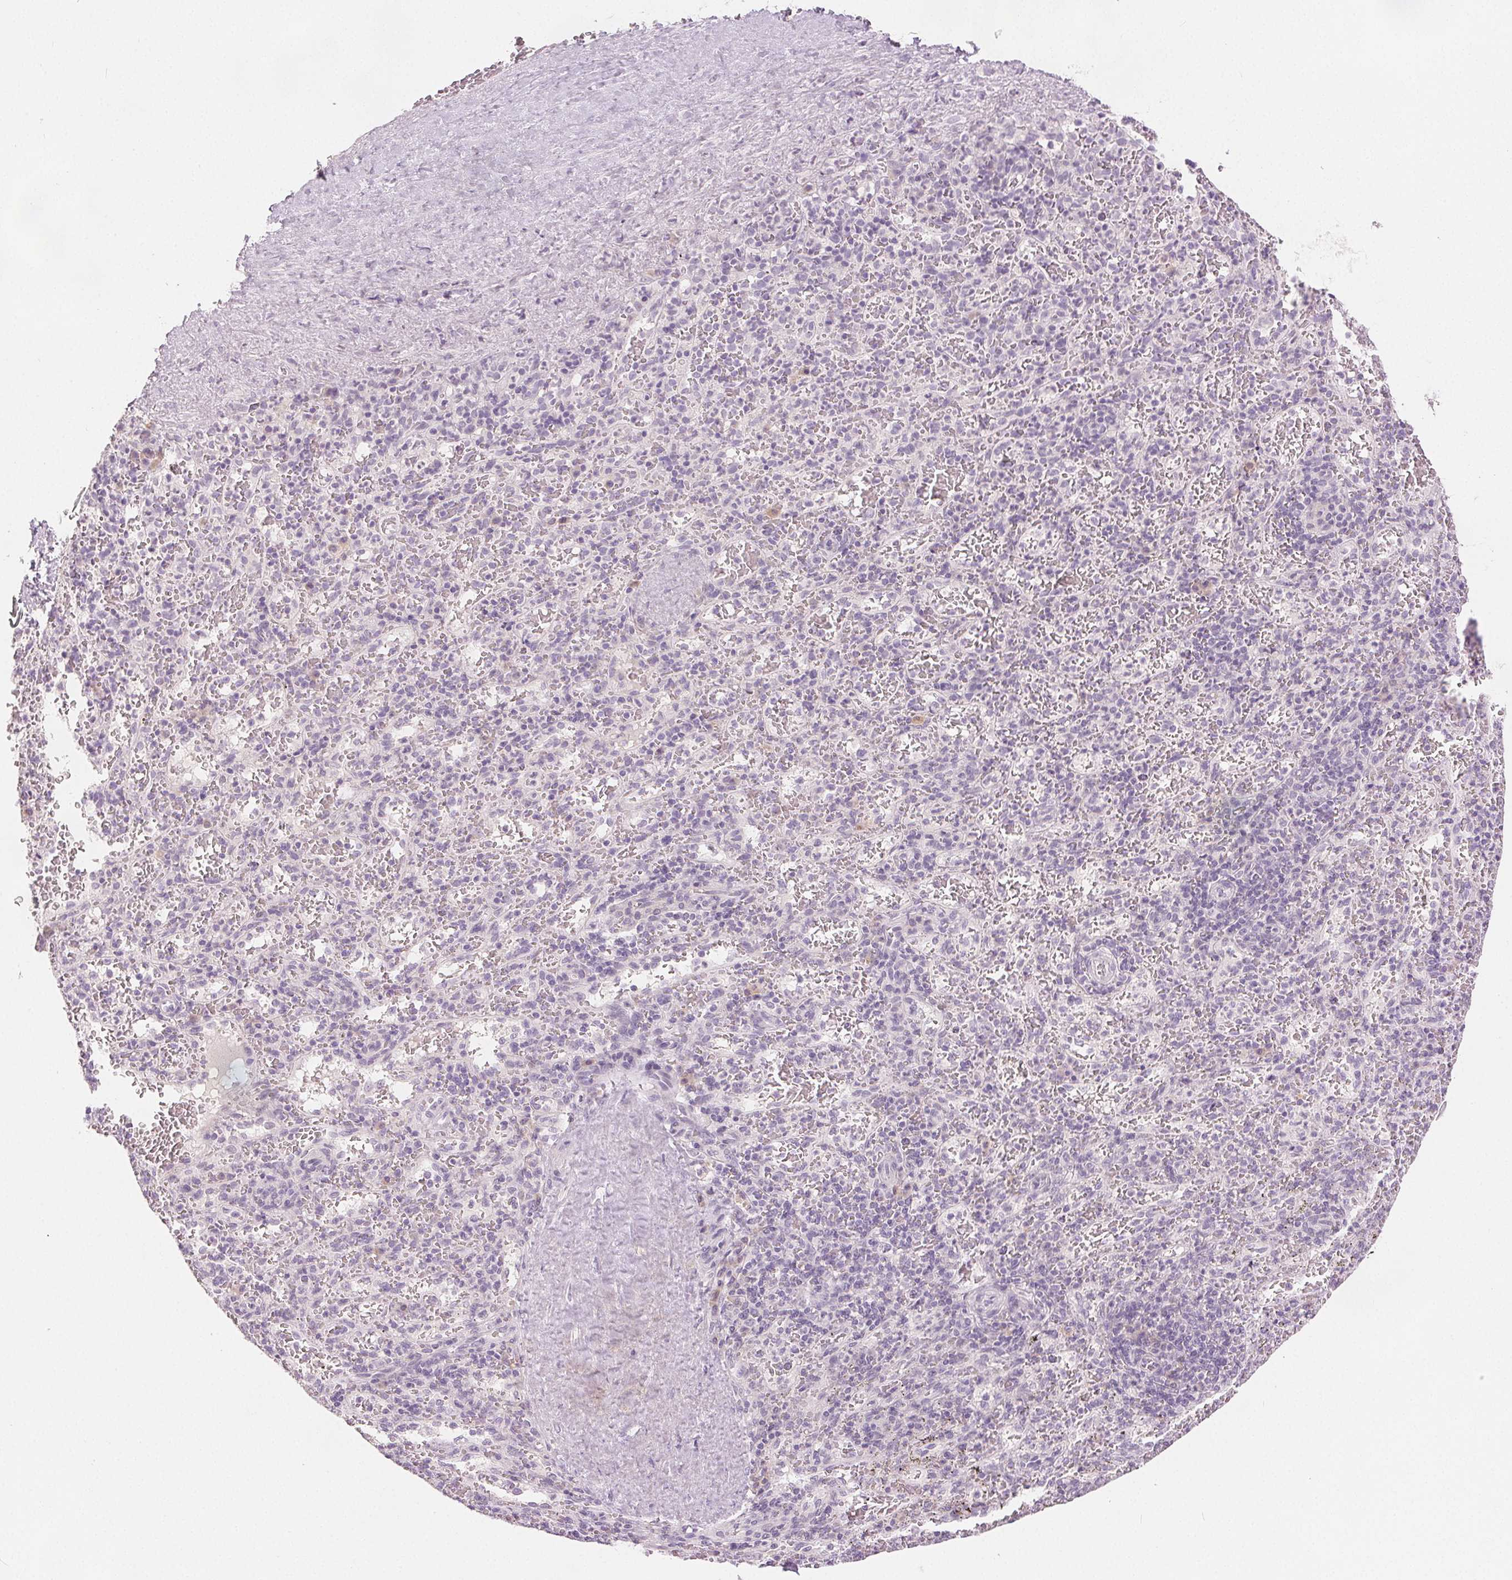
{"staining": {"intensity": "negative", "quantity": "none", "location": "none"}, "tissue": "spleen", "cell_type": "Cells in red pulp", "image_type": "normal", "snomed": [{"axis": "morphology", "description": "Normal tissue, NOS"}, {"axis": "topography", "description": "Spleen"}], "caption": "Immunohistochemical staining of normal spleen displays no significant staining in cells in red pulp.", "gene": "CA12", "patient": {"sex": "male", "age": 57}}